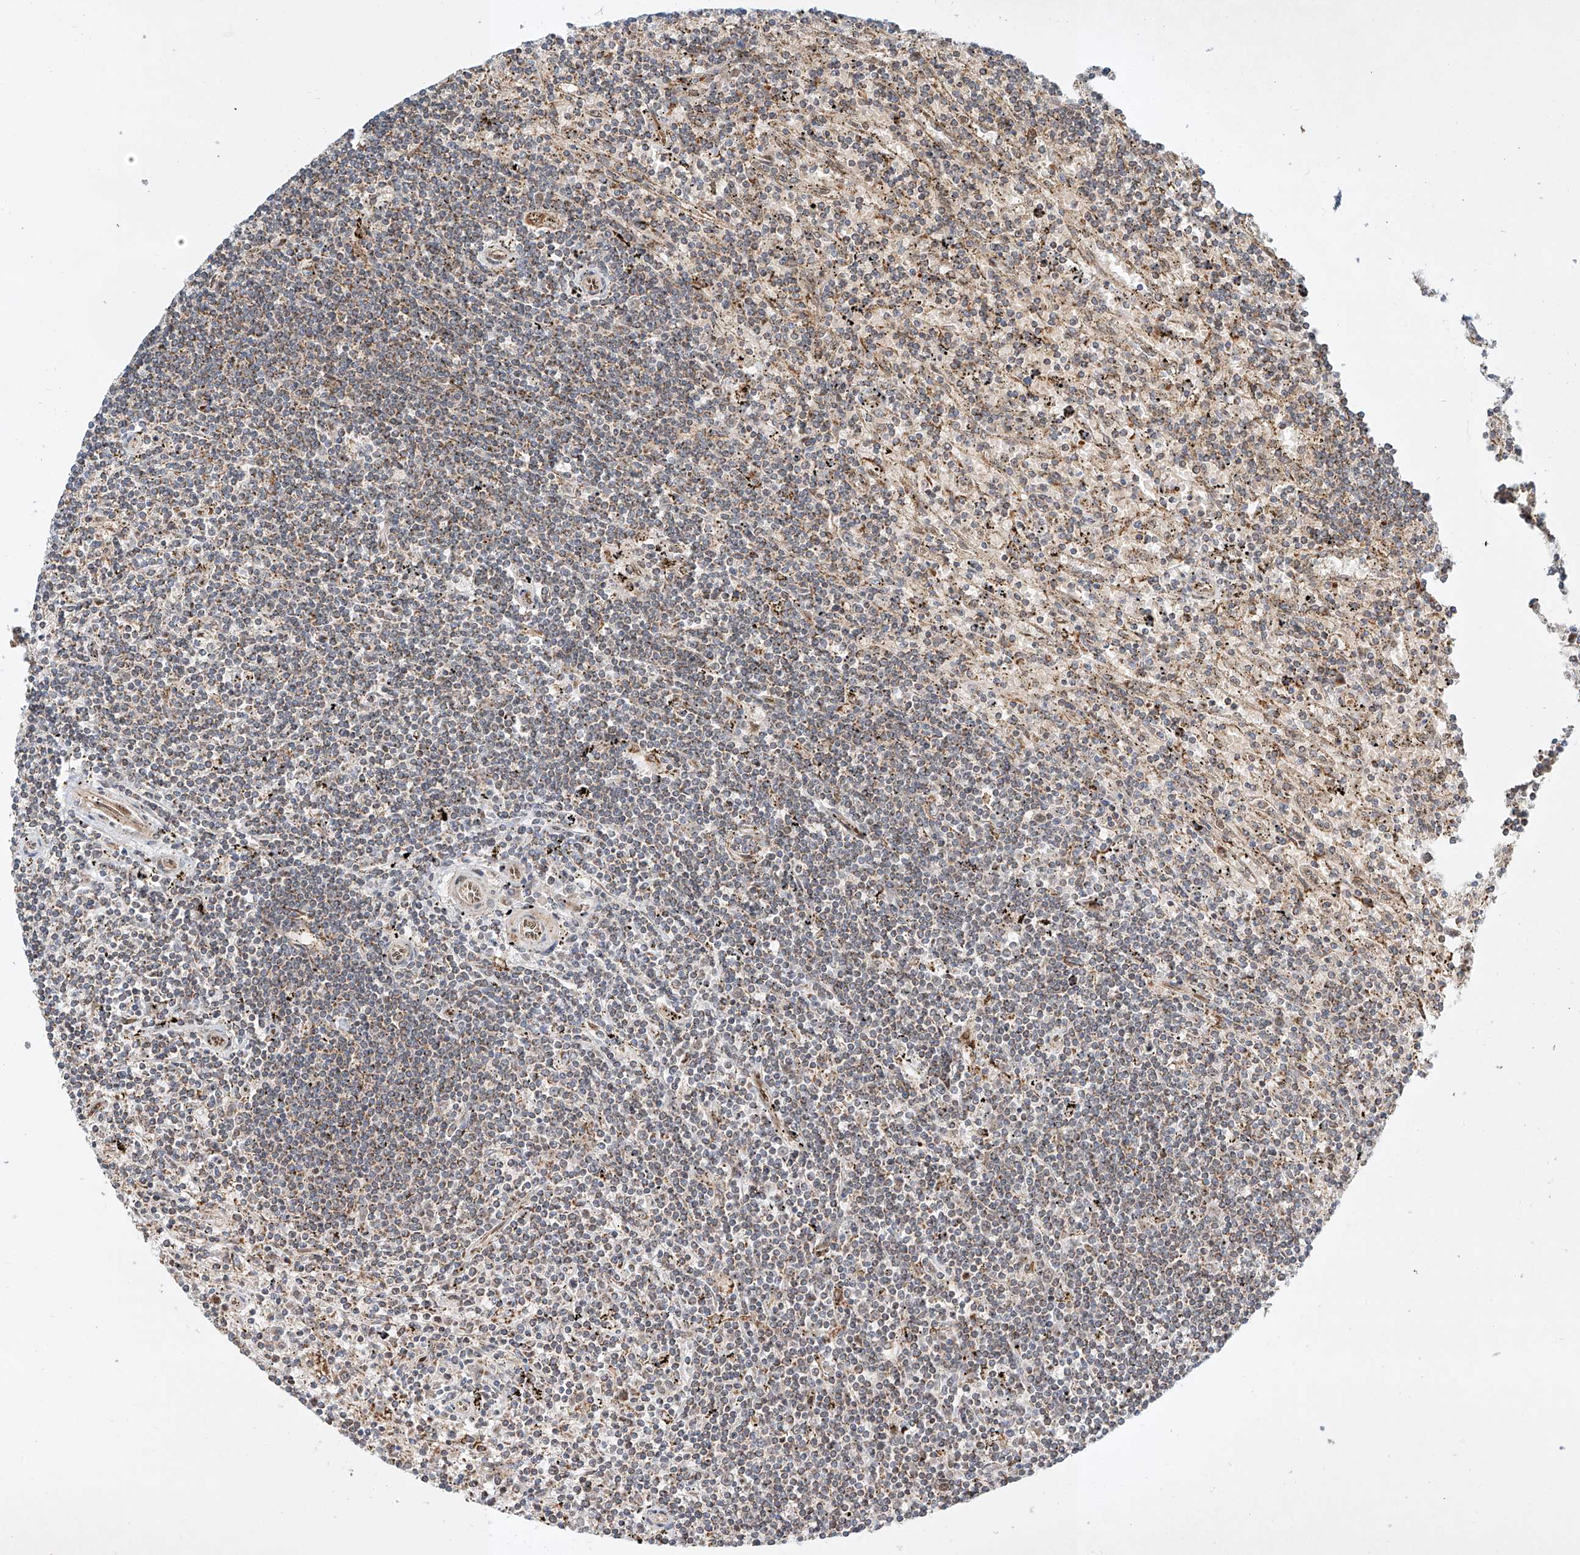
{"staining": {"intensity": "negative", "quantity": "none", "location": "none"}, "tissue": "lymphoma", "cell_type": "Tumor cells", "image_type": "cancer", "snomed": [{"axis": "morphology", "description": "Malignant lymphoma, non-Hodgkin's type, Low grade"}, {"axis": "topography", "description": "Spleen"}], "caption": "There is no significant positivity in tumor cells of low-grade malignant lymphoma, non-Hodgkin's type.", "gene": "EPG5", "patient": {"sex": "male", "age": 76}}